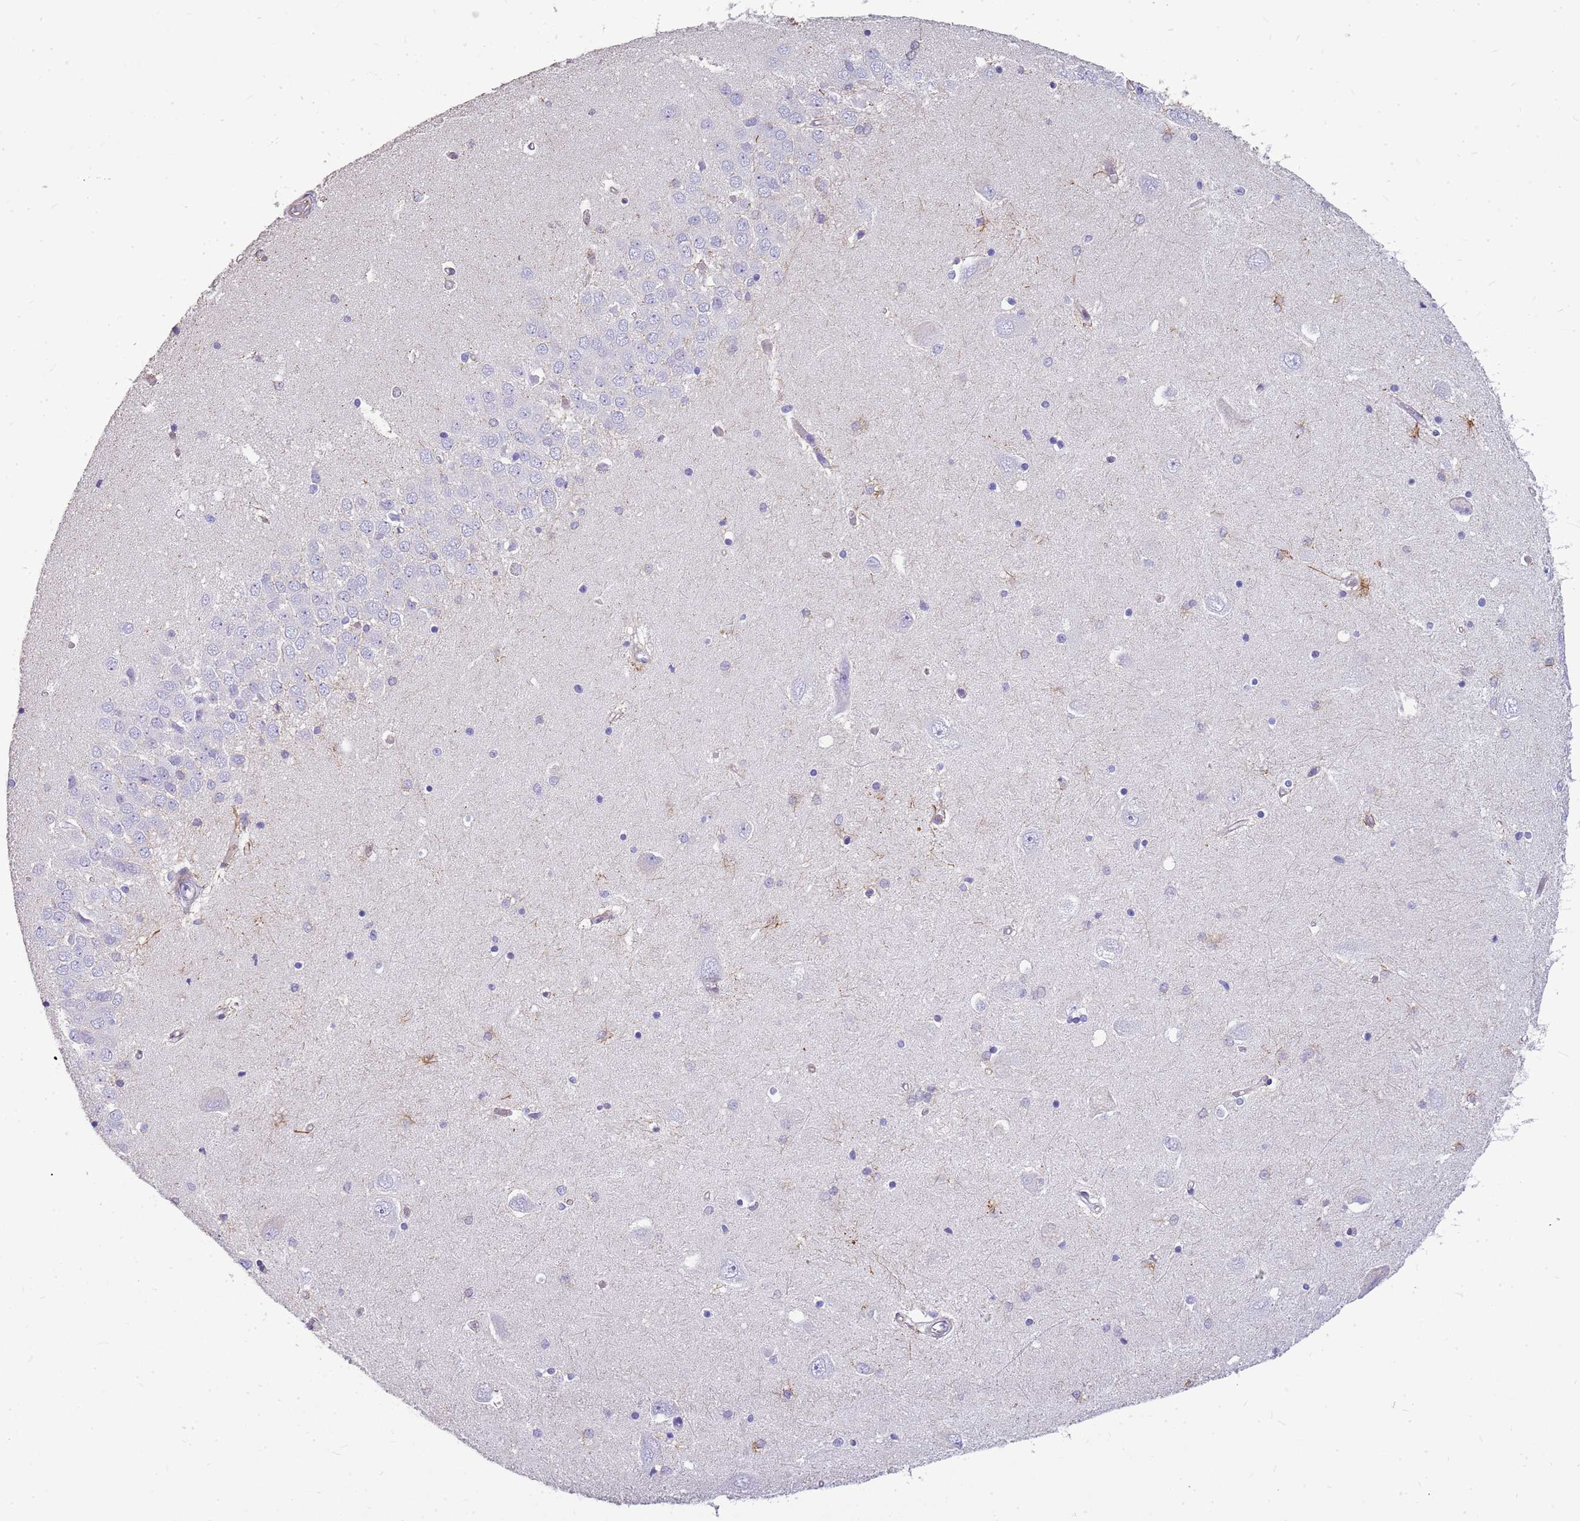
{"staining": {"intensity": "negative", "quantity": "none", "location": "none"}, "tissue": "hippocampus", "cell_type": "Glial cells", "image_type": "normal", "snomed": [{"axis": "morphology", "description": "Normal tissue, NOS"}, {"axis": "topography", "description": "Hippocampus"}], "caption": "This is an immunohistochemistry histopathology image of benign human hippocampus. There is no expression in glial cells.", "gene": "ZDHHC1", "patient": {"sex": "male", "age": 45}}